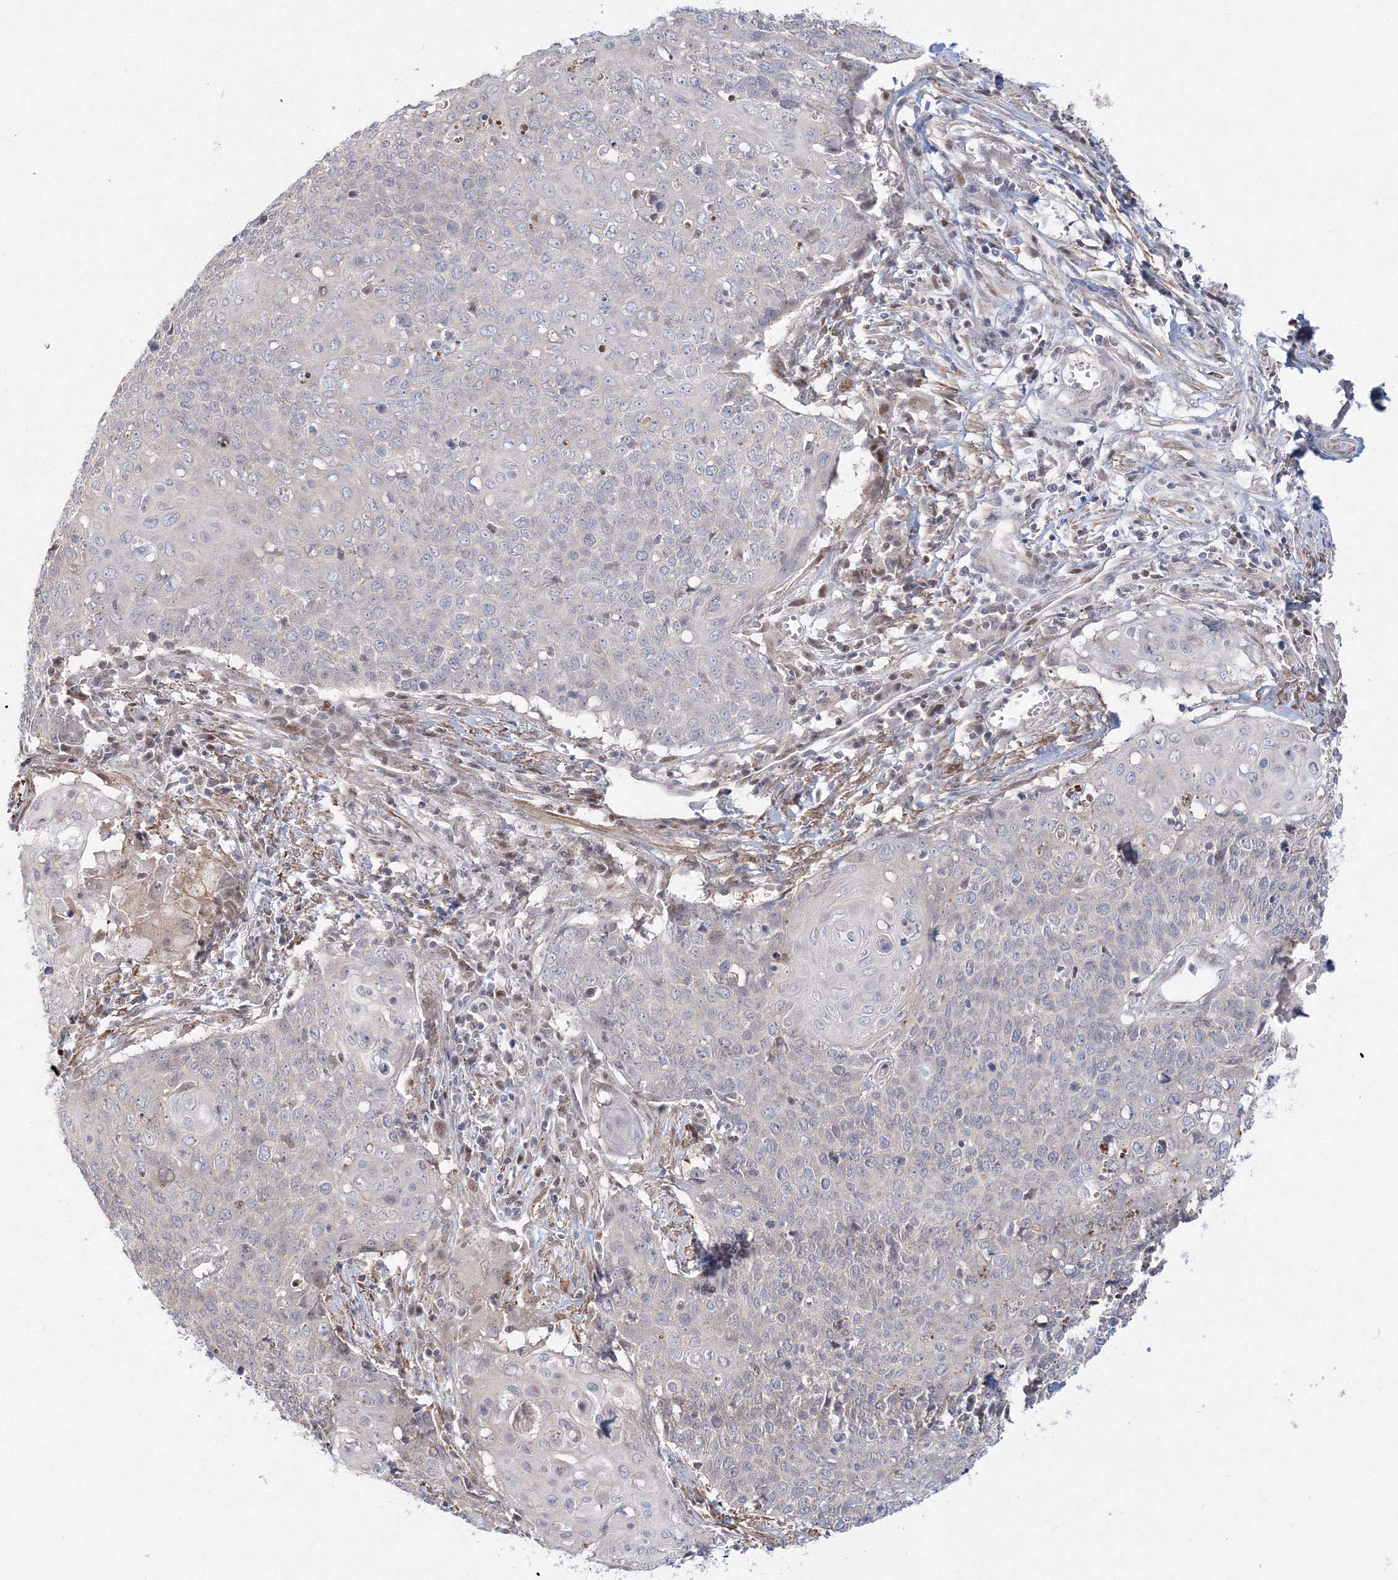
{"staining": {"intensity": "negative", "quantity": "none", "location": "none"}, "tissue": "cervical cancer", "cell_type": "Tumor cells", "image_type": "cancer", "snomed": [{"axis": "morphology", "description": "Squamous cell carcinoma, NOS"}, {"axis": "topography", "description": "Cervix"}], "caption": "DAB immunohistochemical staining of human squamous cell carcinoma (cervical) exhibits no significant positivity in tumor cells.", "gene": "ARHGAP21", "patient": {"sex": "female", "age": 39}}